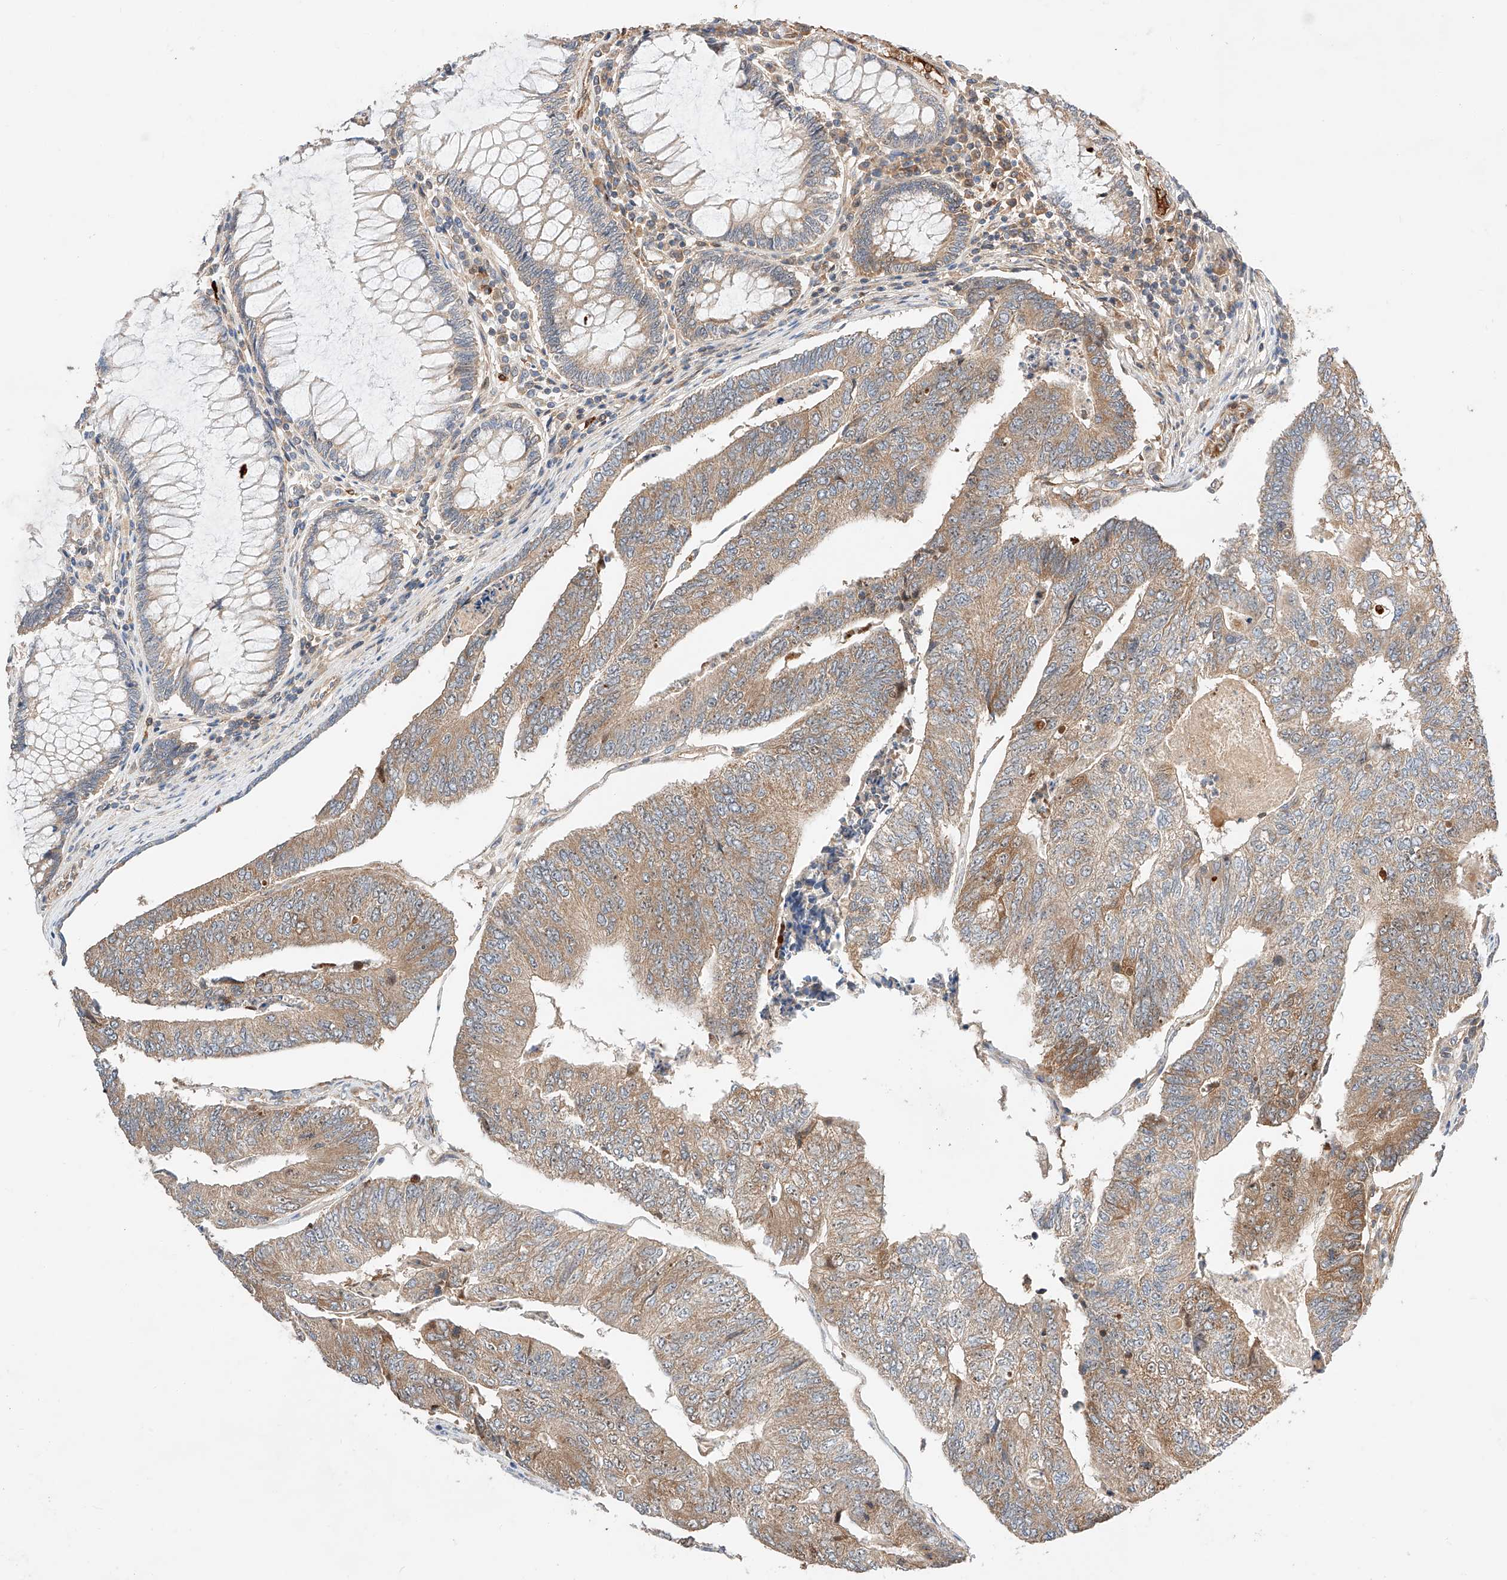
{"staining": {"intensity": "moderate", "quantity": "25%-75%", "location": "cytoplasmic/membranous,nuclear"}, "tissue": "colorectal cancer", "cell_type": "Tumor cells", "image_type": "cancer", "snomed": [{"axis": "morphology", "description": "Adenocarcinoma, NOS"}, {"axis": "topography", "description": "Colon"}], "caption": "The image displays immunohistochemical staining of colorectal cancer (adenocarcinoma). There is moderate cytoplasmic/membranous and nuclear staining is appreciated in approximately 25%-75% of tumor cells.", "gene": "RAB23", "patient": {"sex": "female", "age": 67}}